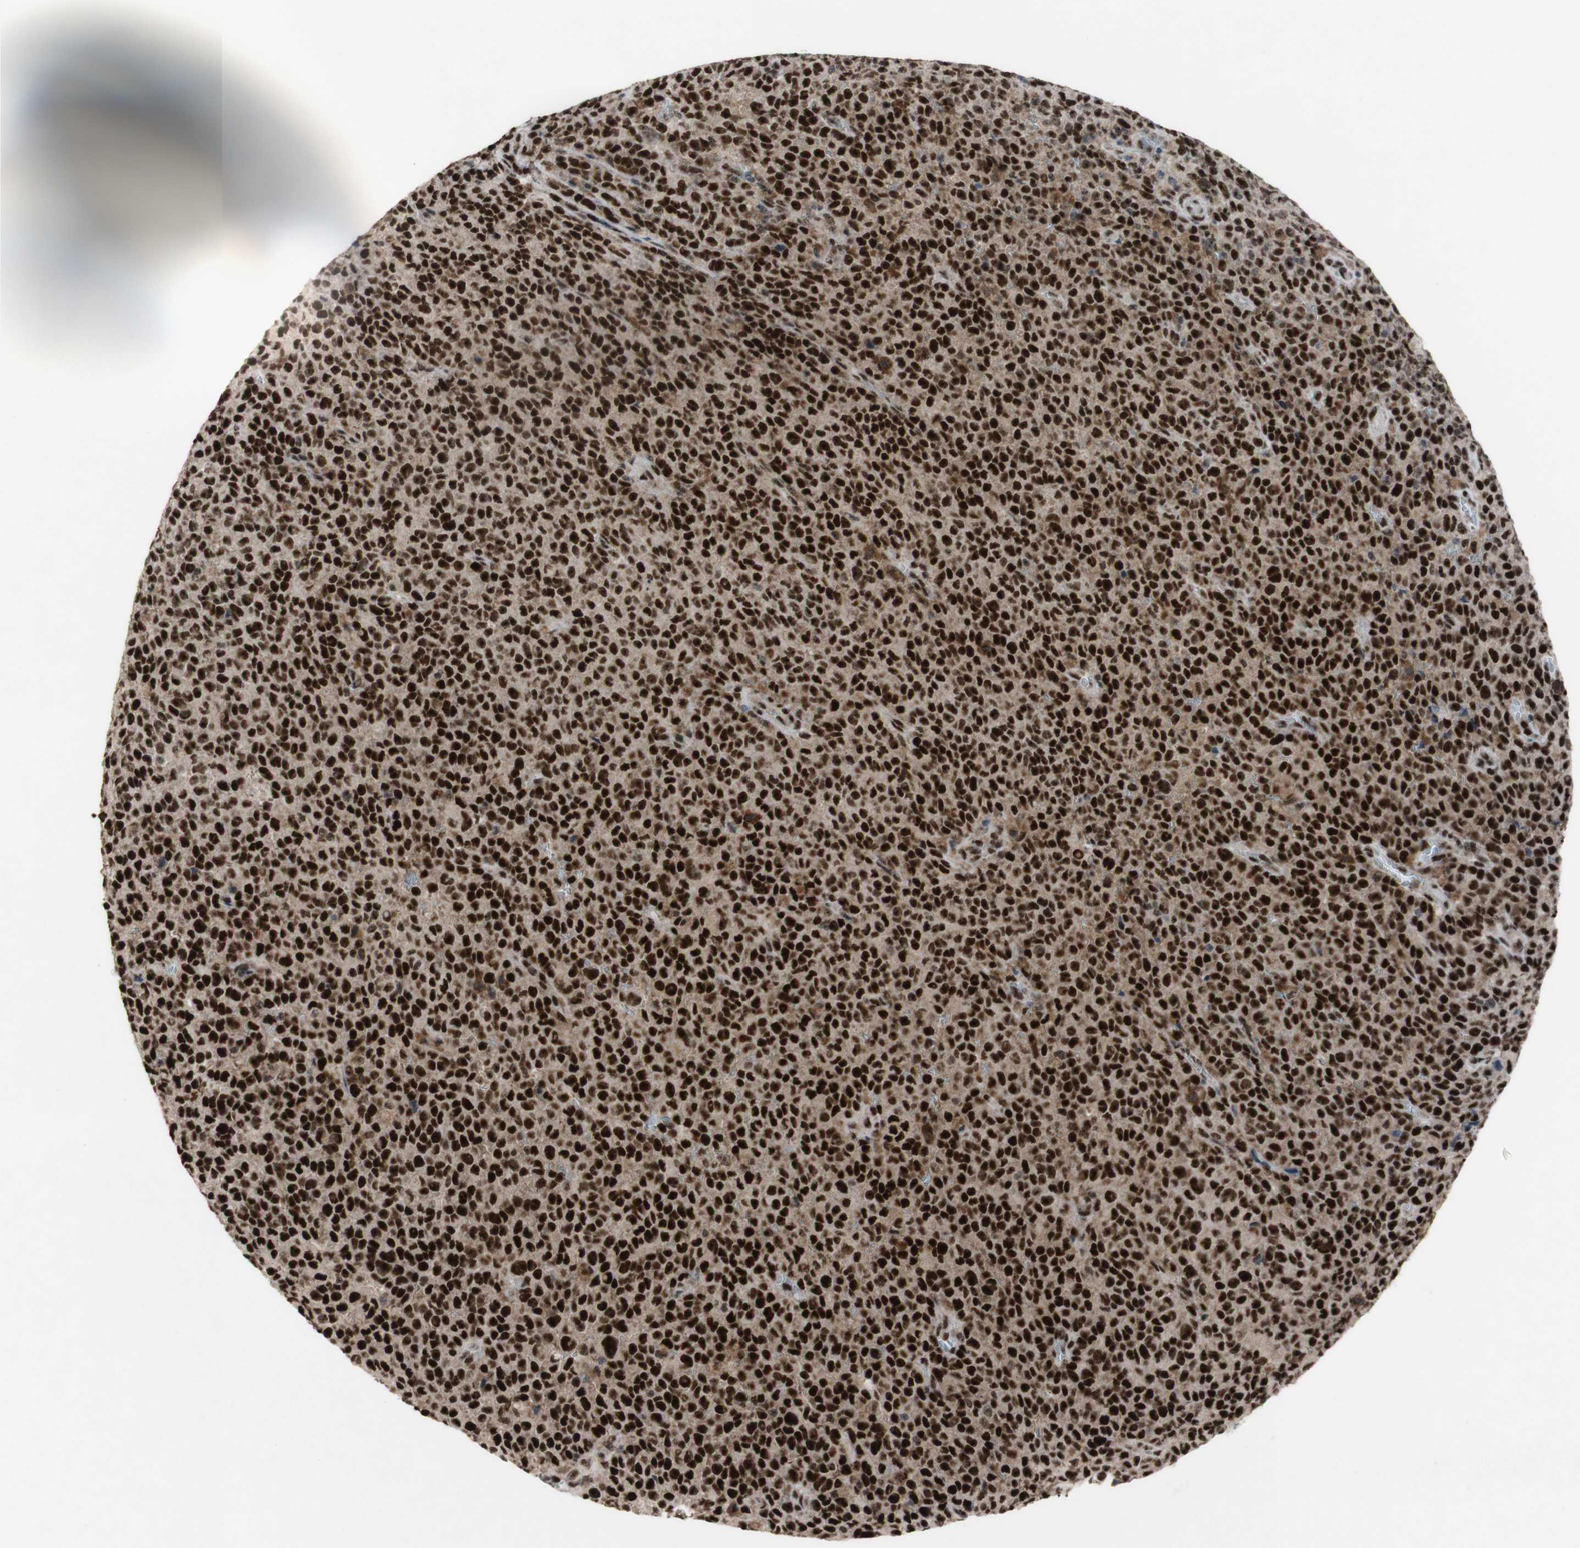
{"staining": {"intensity": "strong", "quantity": ">75%", "location": "nuclear"}, "tissue": "melanoma", "cell_type": "Tumor cells", "image_type": "cancer", "snomed": [{"axis": "morphology", "description": "Malignant melanoma, NOS"}, {"axis": "topography", "description": "Skin"}], "caption": "High-power microscopy captured an IHC histopathology image of malignant melanoma, revealing strong nuclear positivity in approximately >75% of tumor cells.", "gene": "POLR1A", "patient": {"sex": "female", "age": 82}}